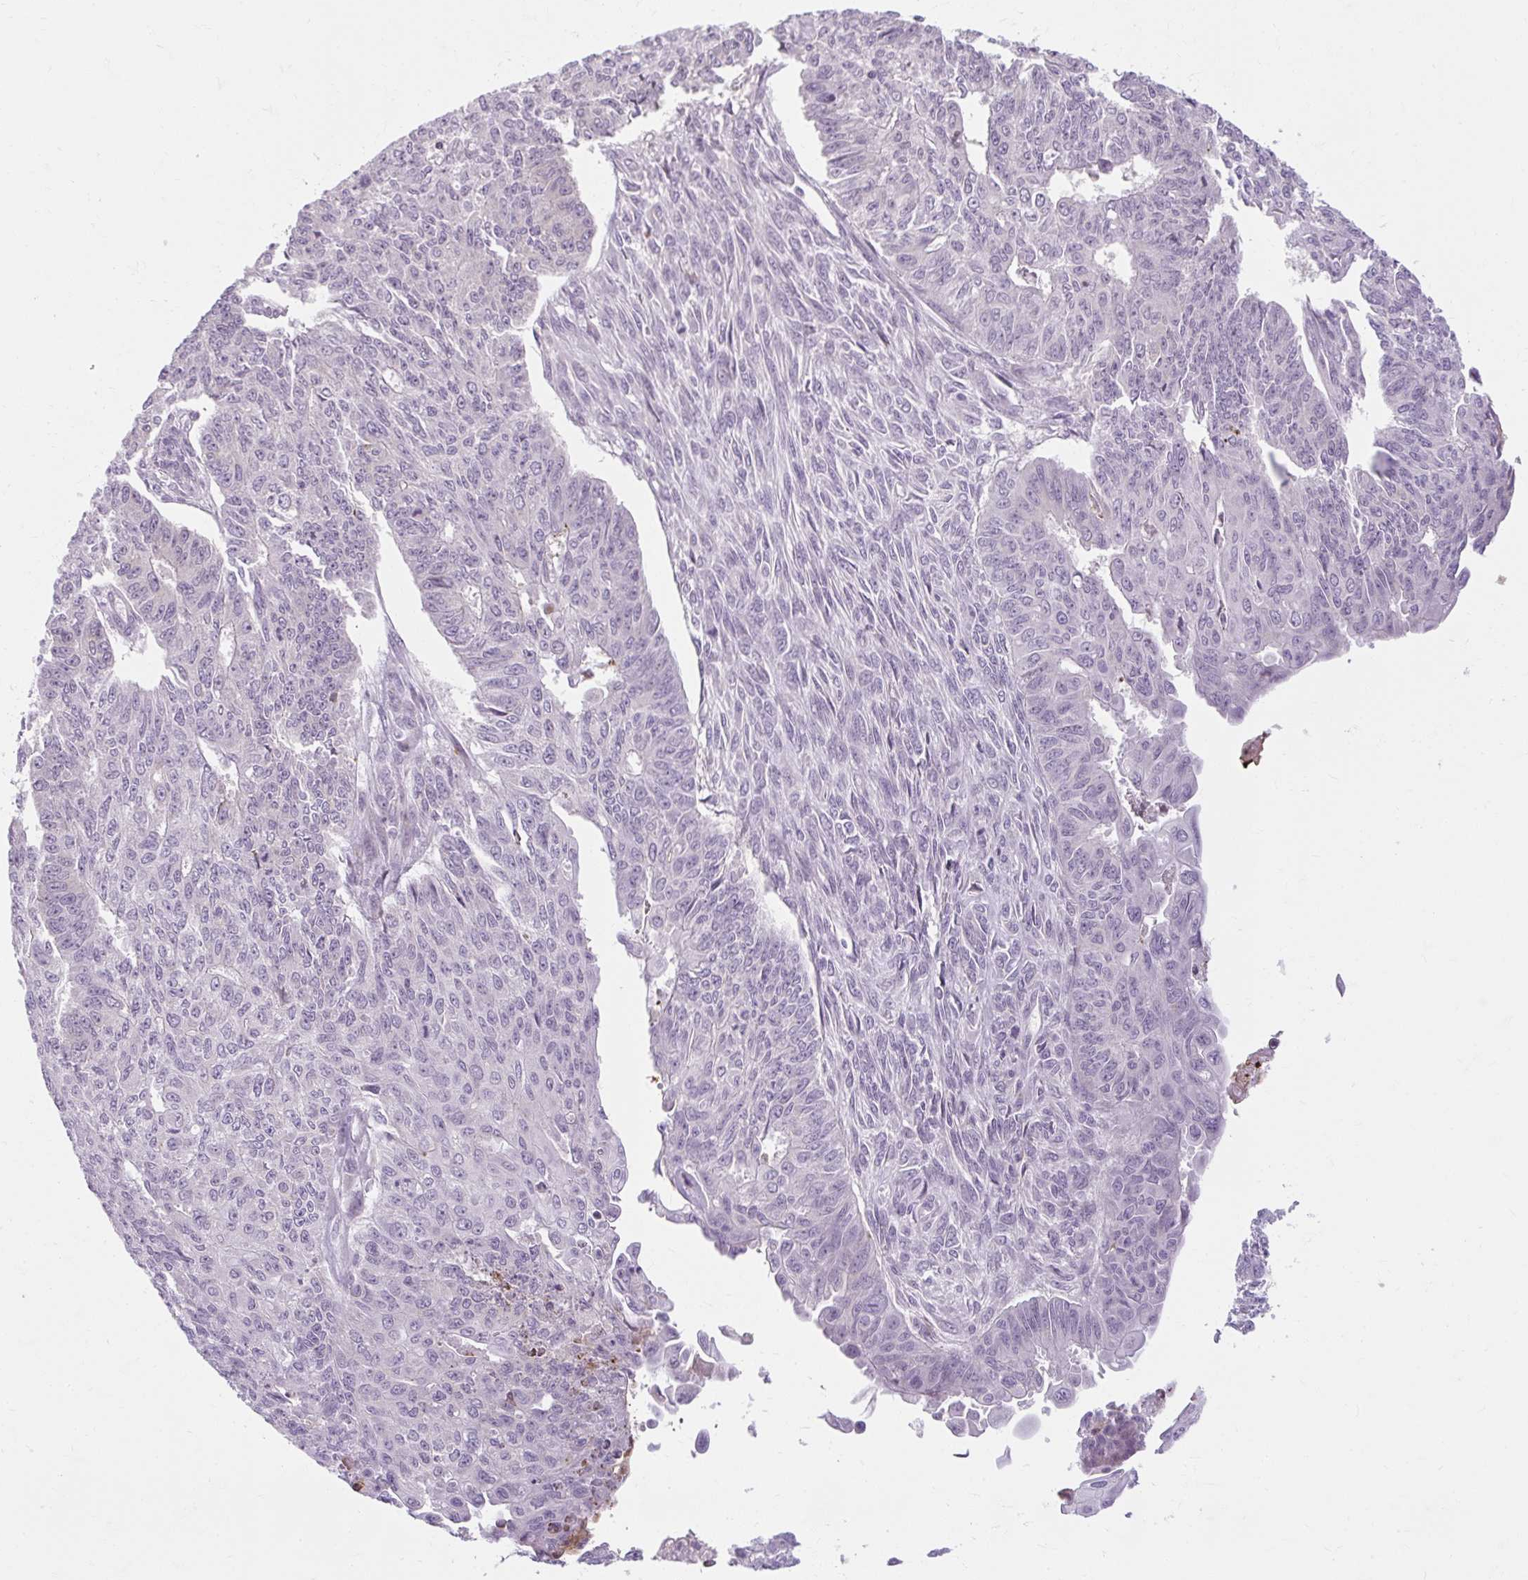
{"staining": {"intensity": "negative", "quantity": "none", "location": "none"}, "tissue": "endometrial cancer", "cell_type": "Tumor cells", "image_type": "cancer", "snomed": [{"axis": "morphology", "description": "Adenocarcinoma, NOS"}, {"axis": "topography", "description": "Endometrium"}], "caption": "High power microscopy photomicrograph of an immunohistochemistry (IHC) histopathology image of endometrial cancer, revealing no significant staining in tumor cells.", "gene": "ZFYVE26", "patient": {"sex": "female", "age": 32}}